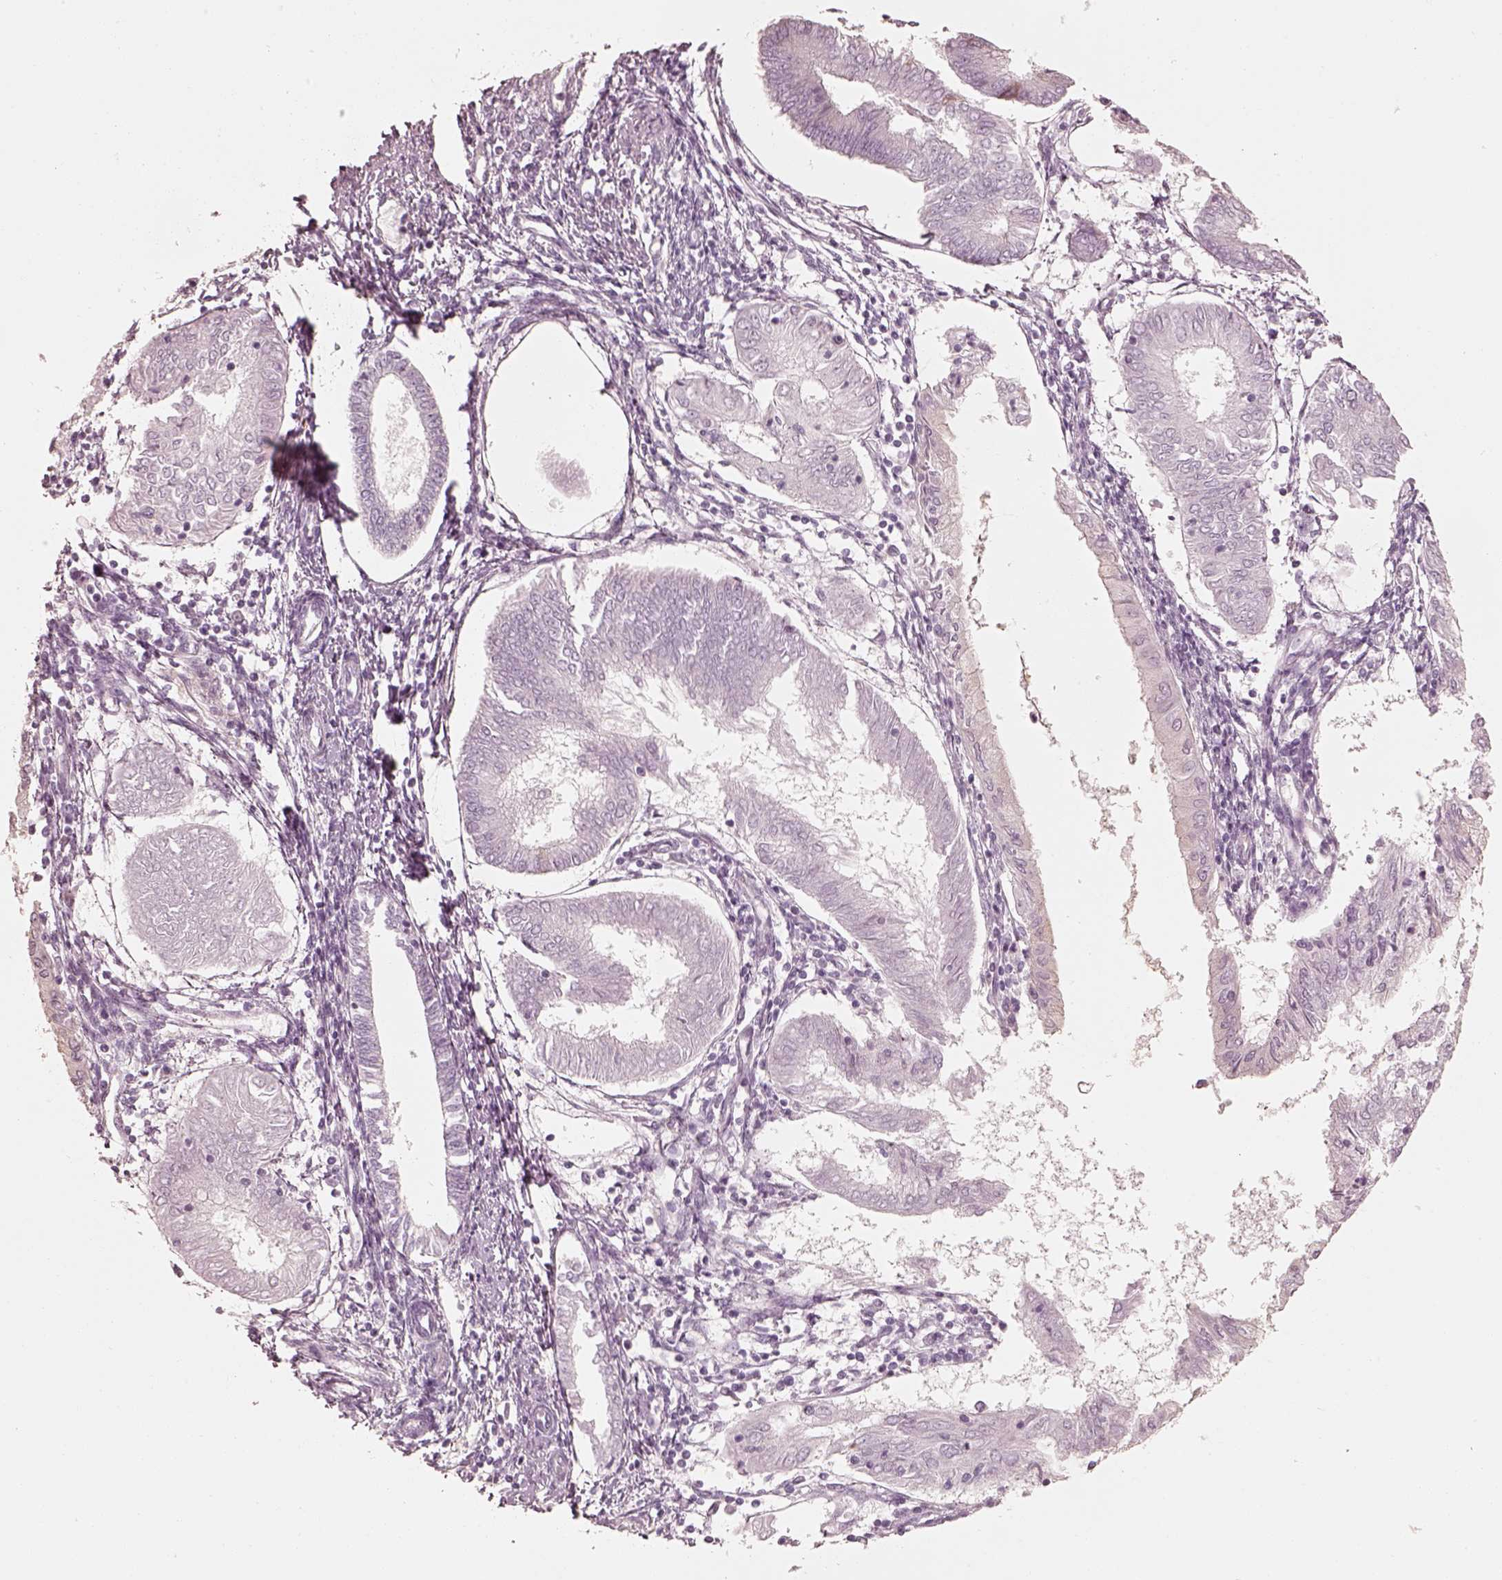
{"staining": {"intensity": "negative", "quantity": "none", "location": "none"}, "tissue": "endometrial cancer", "cell_type": "Tumor cells", "image_type": "cancer", "snomed": [{"axis": "morphology", "description": "Adenocarcinoma, NOS"}, {"axis": "topography", "description": "Endometrium"}], "caption": "A high-resolution image shows immunohistochemistry (IHC) staining of endometrial cancer (adenocarcinoma), which demonstrates no significant expression in tumor cells. (Stains: DAB IHC with hematoxylin counter stain, Microscopy: brightfield microscopy at high magnification).", "gene": "RAB3C", "patient": {"sex": "female", "age": 68}}